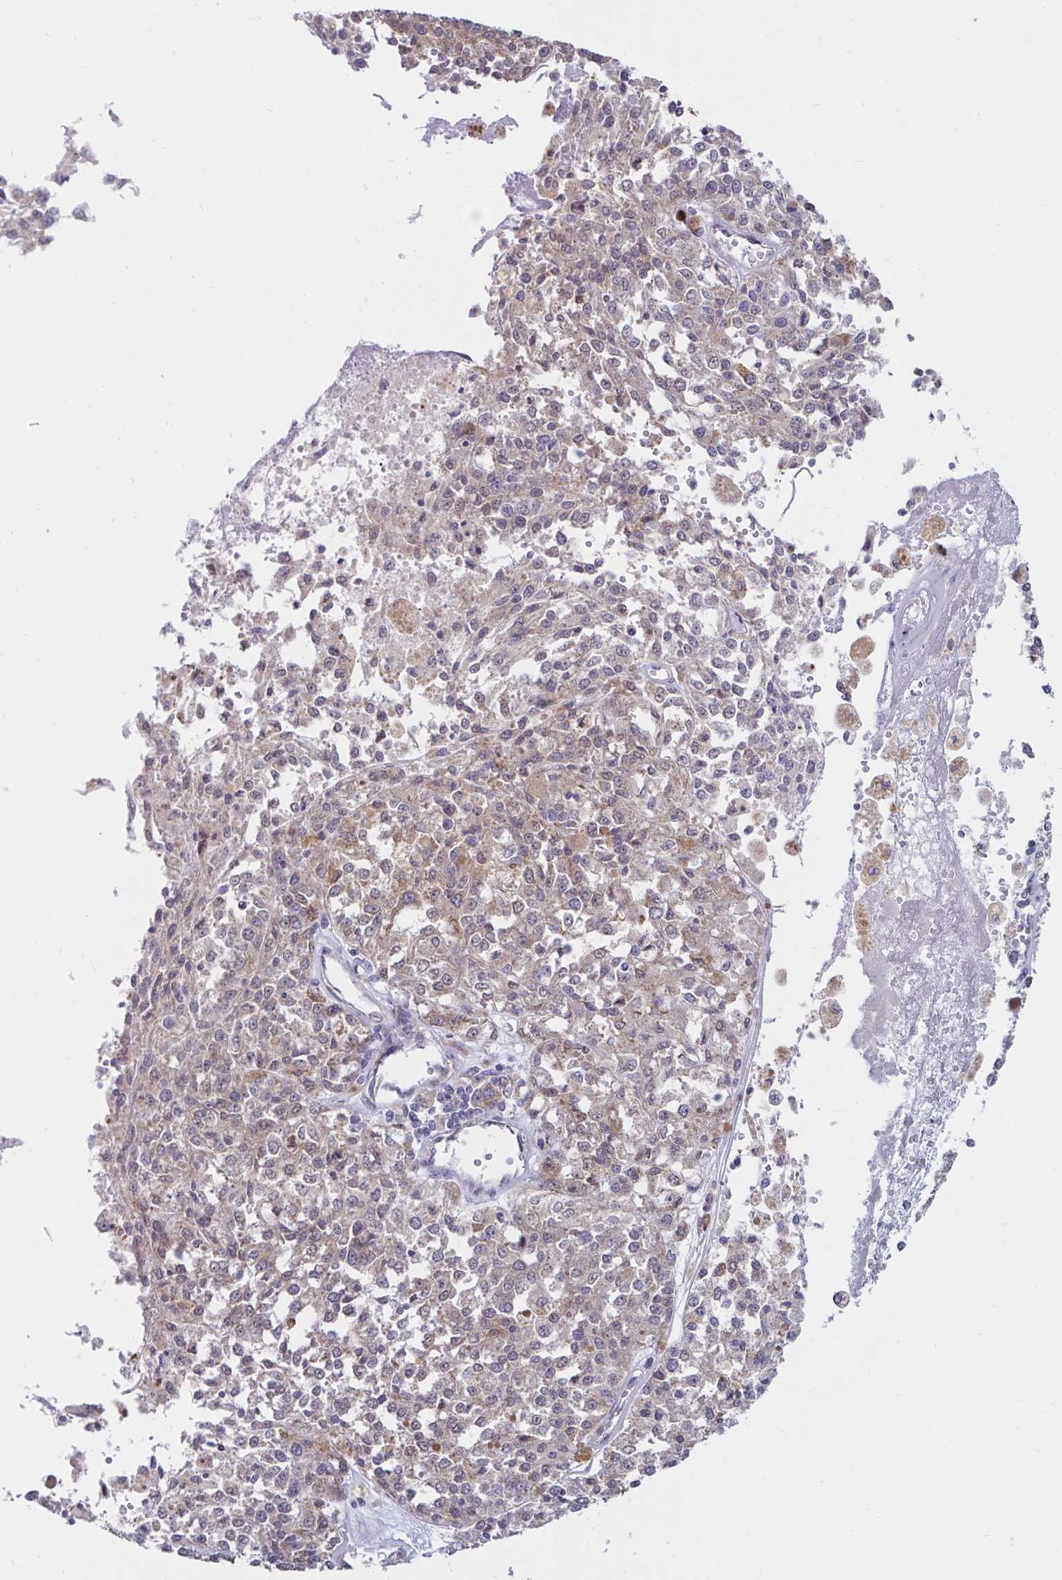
{"staining": {"intensity": "negative", "quantity": "none", "location": "none"}, "tissue": "melanoma", "cell_type": "Tumor cells", "image_type": "cancer", "snomed": [{"axis": "morphology", "description": "Malignant melanoma, Metastatic site"}, {"axis": "topography", "description": "Lymph node"}], "caption": "The micrograph demonstrates no staining of tumor cells in melanoma.", "gene": "ATP2A2", "patient": {"sex": "female", "age": 64}}